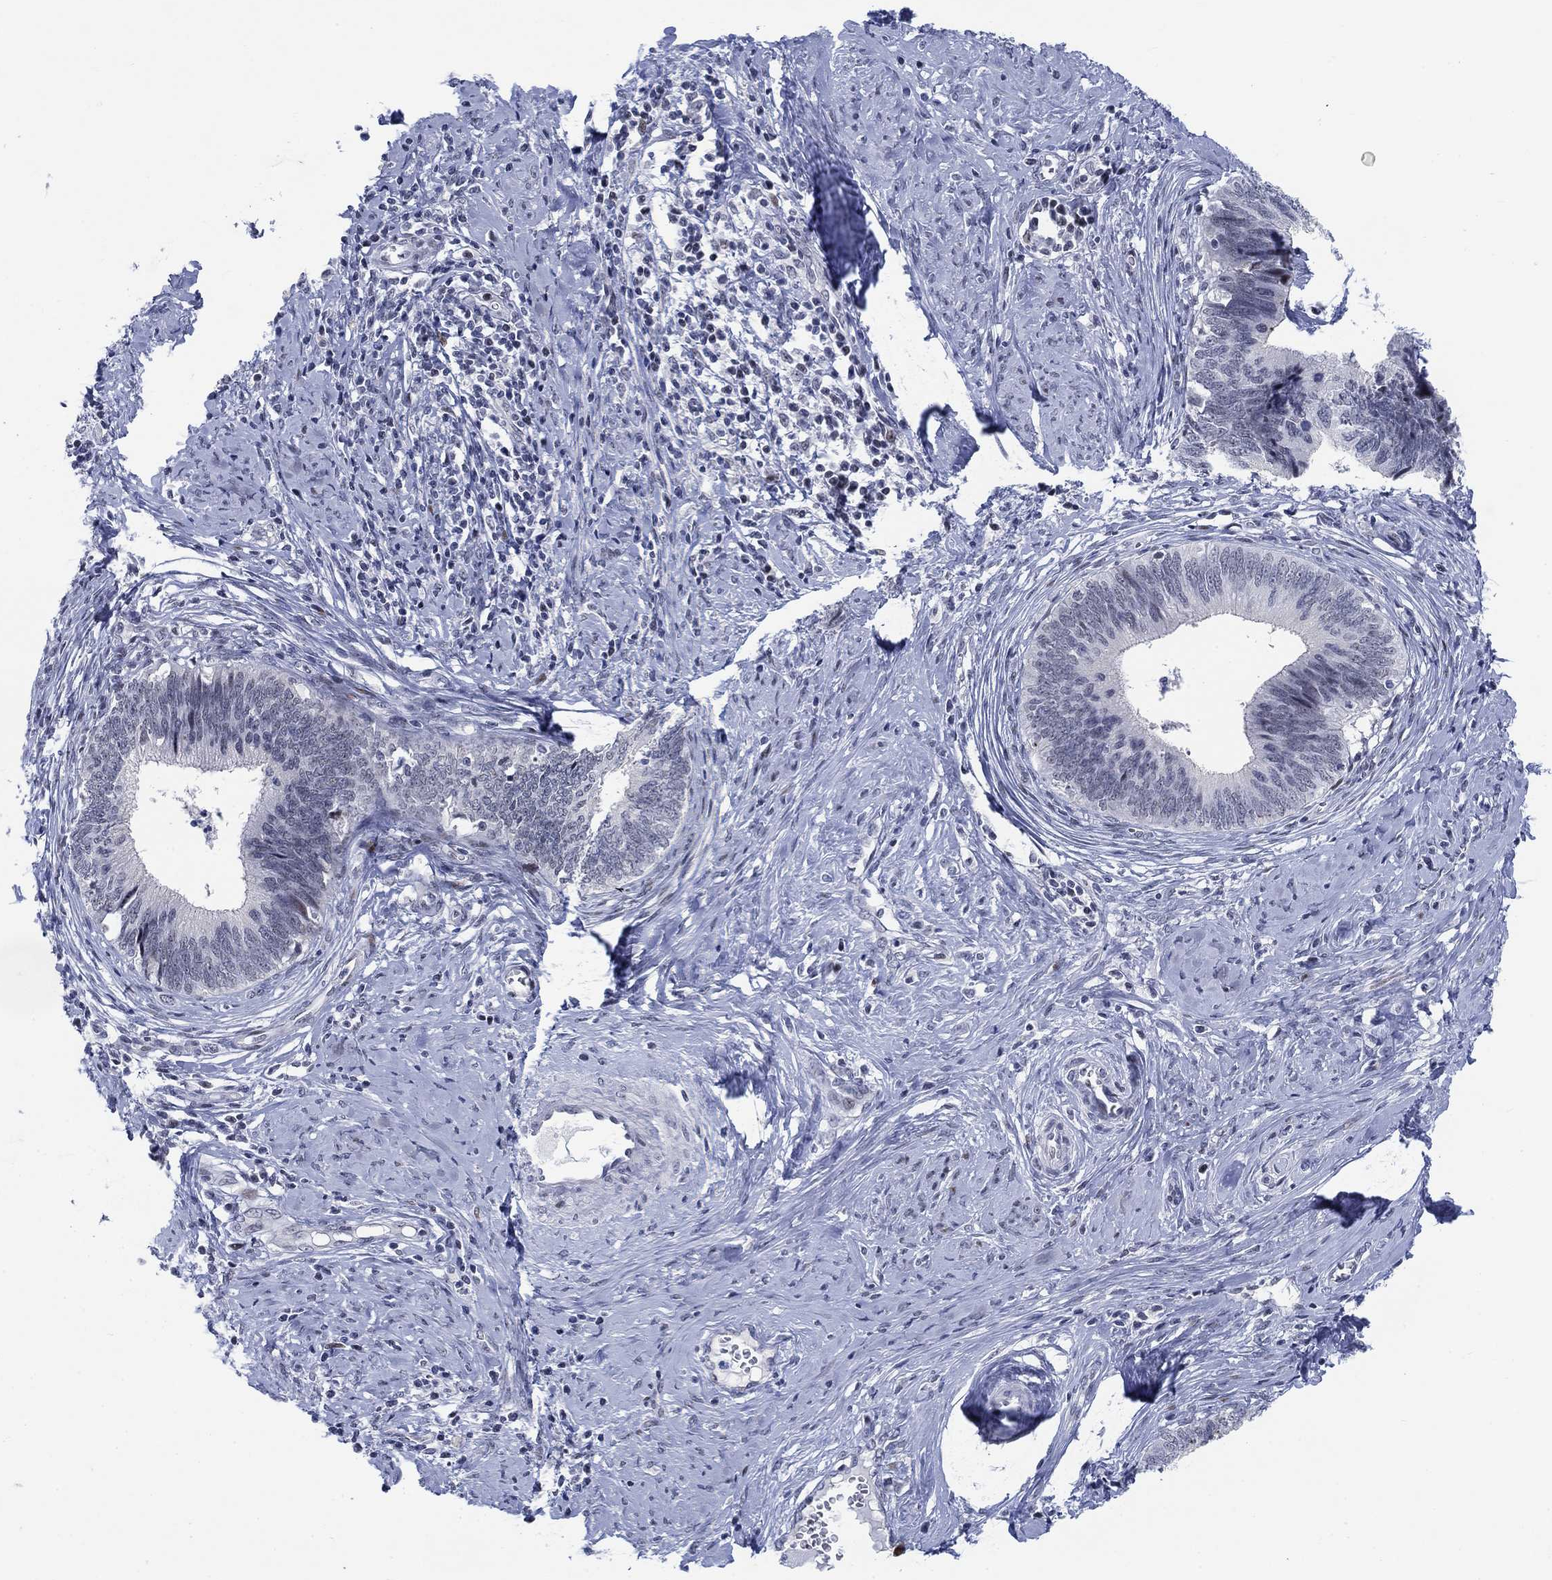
{"staining": {"intensity": "negative", "quantity": "none", "location": "none"}, "tissue": "cervical cancer", "cell_type": "Tumor cells", "image_type": "cancer", "snomed": [{"axis": "morphology", "description": "Adenocarcinoma, NOS"}, {"axis": "topography", "description": "Cervix"}], "caption": "The photomicrograph demonstrates no significant staining in tumor cells of adenocarcinoma (cervical). (DAB IHC, high magnification).", "gene": "NEU3", "patient": {"sex": "female", "age": 42}}